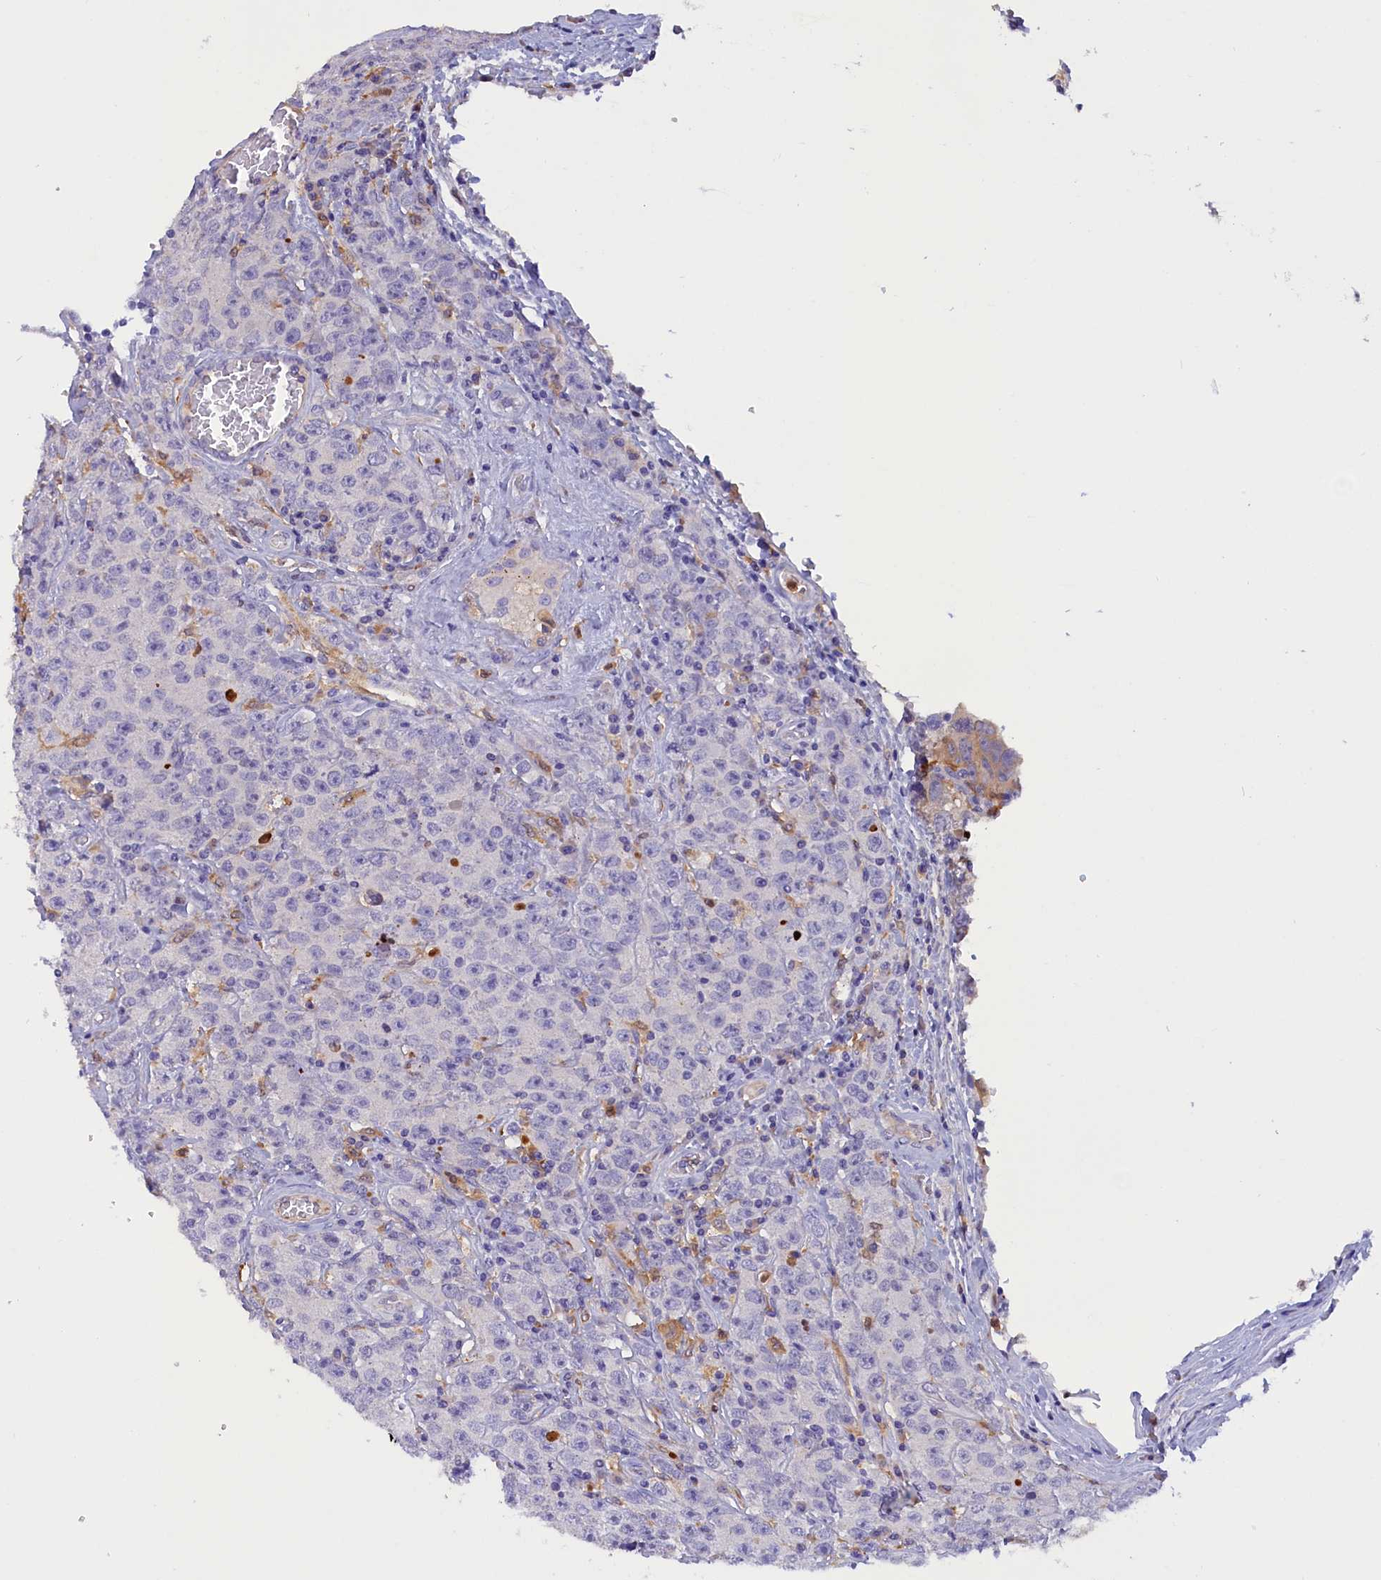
{"staining": {"intensity": "negative", "quantity": "none", "location": "none"}, "tissue": "testis cancer", "cell_type": "Tumor cells", "image_type": "cancer", "snomed": [{"axis": "morphology", "description": "Seminoma, NOS"}, {"axis": "morphology", "description": "Carcinoma, Embryonal, NOS"}, {"axis": "topography", "description": "Testis"}], "caption": "Immunohistochemistry image of neoplastic tissue: testis cancer stained with DAB exhibits no significant protein positivity in tumor cells. (Brightfield microscopy of DAB immunohistochemistry at high magnification).", "gene": "FAM149B1", "patient": {"sex": "male", "age": 43}}